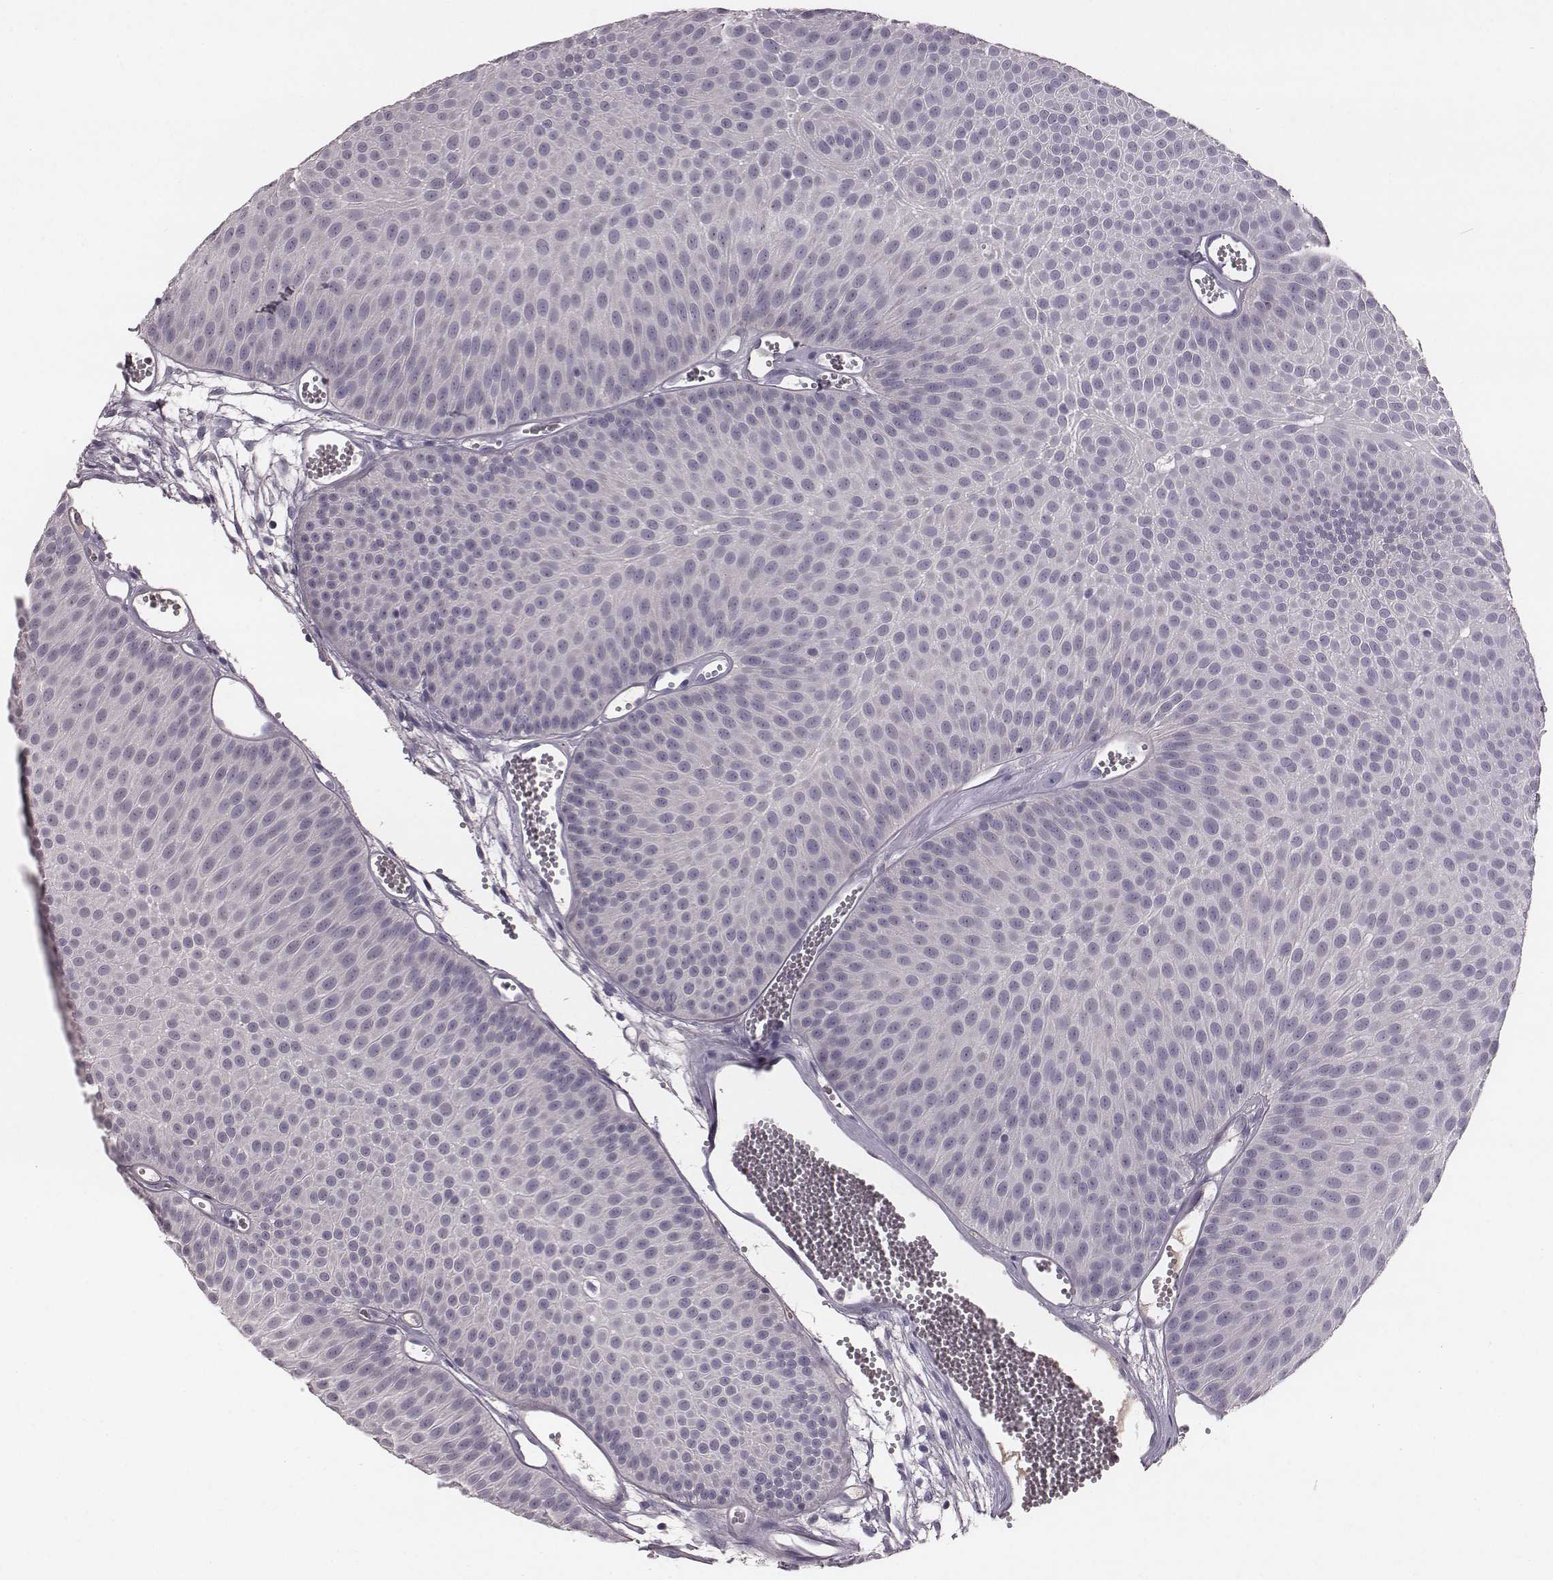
{"staining": {"intensity": "negative", "quantity": "none", "location": "none"}, "tissue": "urothelial cancer", "cell_type": "Tumor cells", "image_type": "cancer", "snomed": [{"axis": "morphology", "description": "Urothelial carcinoma, Low grade"}, {"axis": "topography", "description": "Urinary bladder"}], "caption": "Tumor cells are negative for brown protein staining in low-grade urothelial carcinoma.", "gene": "SMIM24", "patient": {"sex": "male", "age": 52}}